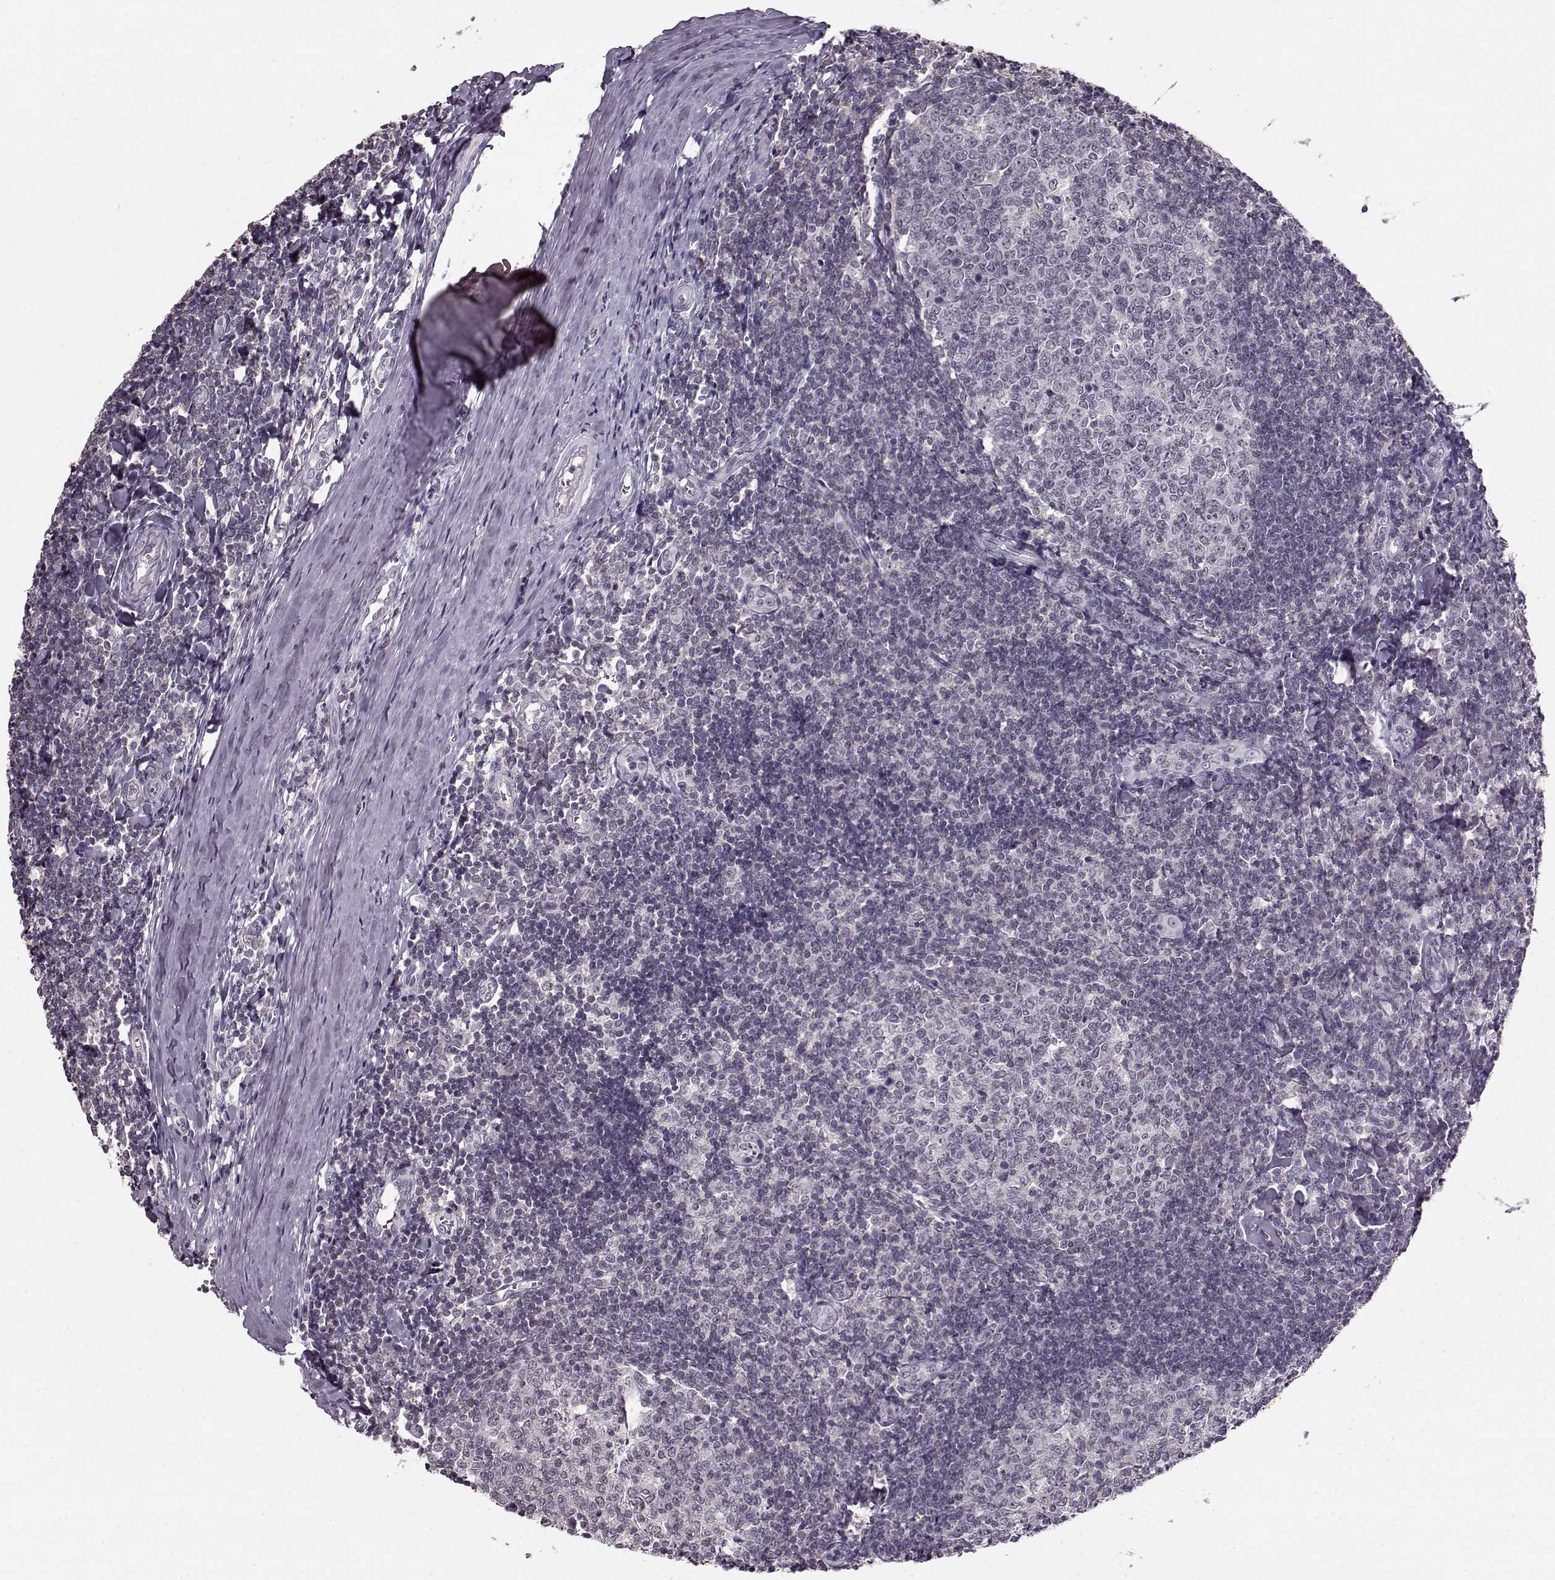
{"staining": {"intensity": "negative", "quantity": "none", "location": "none"}, "tissue": "tonsil", "cell_type": "Germinal center cells", "image_type": "normal", "snomed": [{"axis": "morphology", "description": "Normal tissue, NOS"}, {"axis": "topography", "description": "Tonsil"}], "caption": "DAB immunohistochemical staining of benign tonsil displays no significant positivity in germinal center cells.", "gene": "RP1L1", "patient": {"sex": "female", "age": 12}}